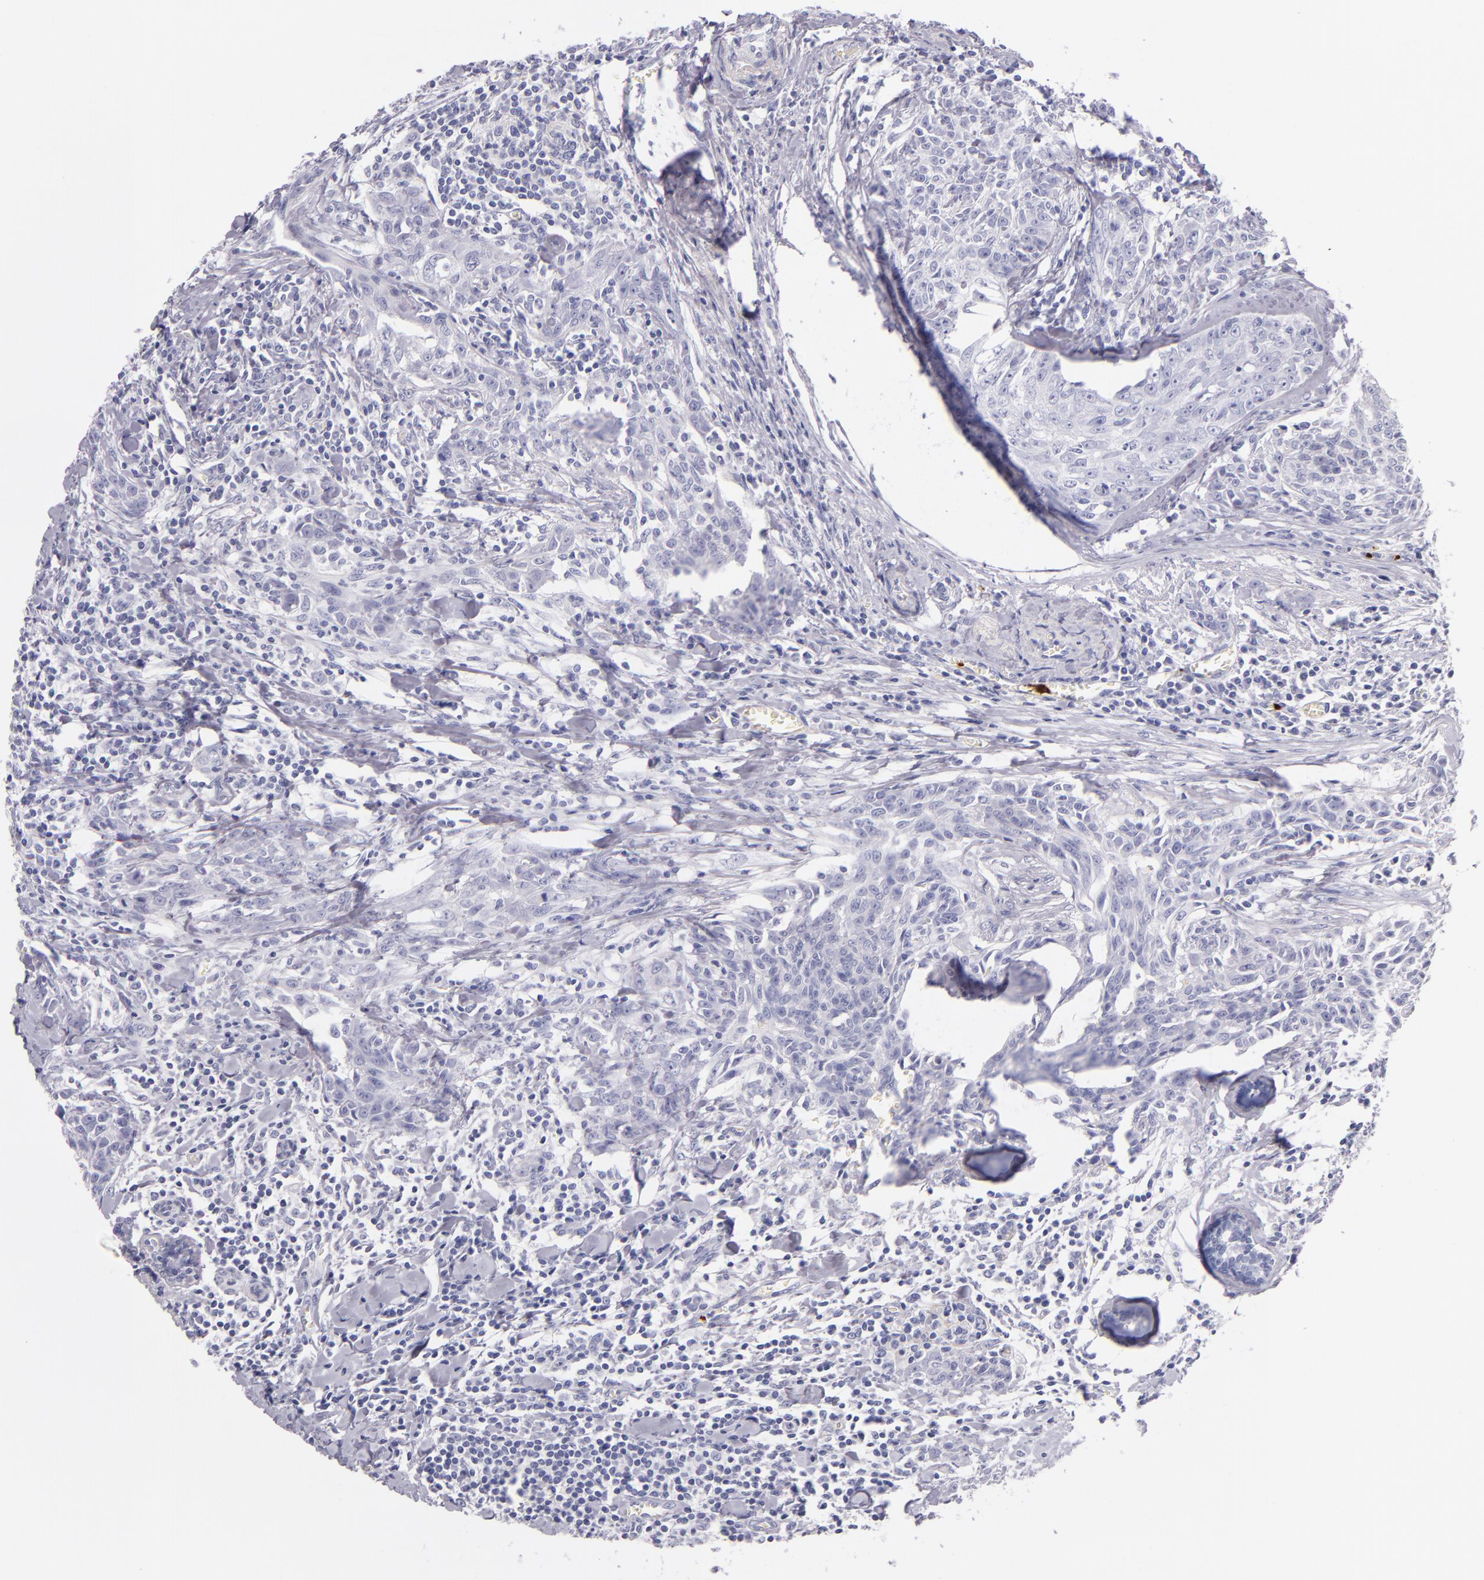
{"staining": {"intensity": "negative", "quantity": "none", "location": "none"}, "tissue": "breast cancer", "cell_type": "Tumor cells", "image_type": "cancer", "snomed": [{"axis": "morphology", "description": "Duct carcinoma"}, {"axis": "topography", "description": "Breast"}], "caption": "A high-resolution micrograph shows immunohistochemistry staining of breast cancer (infiltrating ductal carcinoma), which displays no significant staining in tumor cells.", "gene": "GP1BA", "patient": {"sex": "female", "age": 50}}